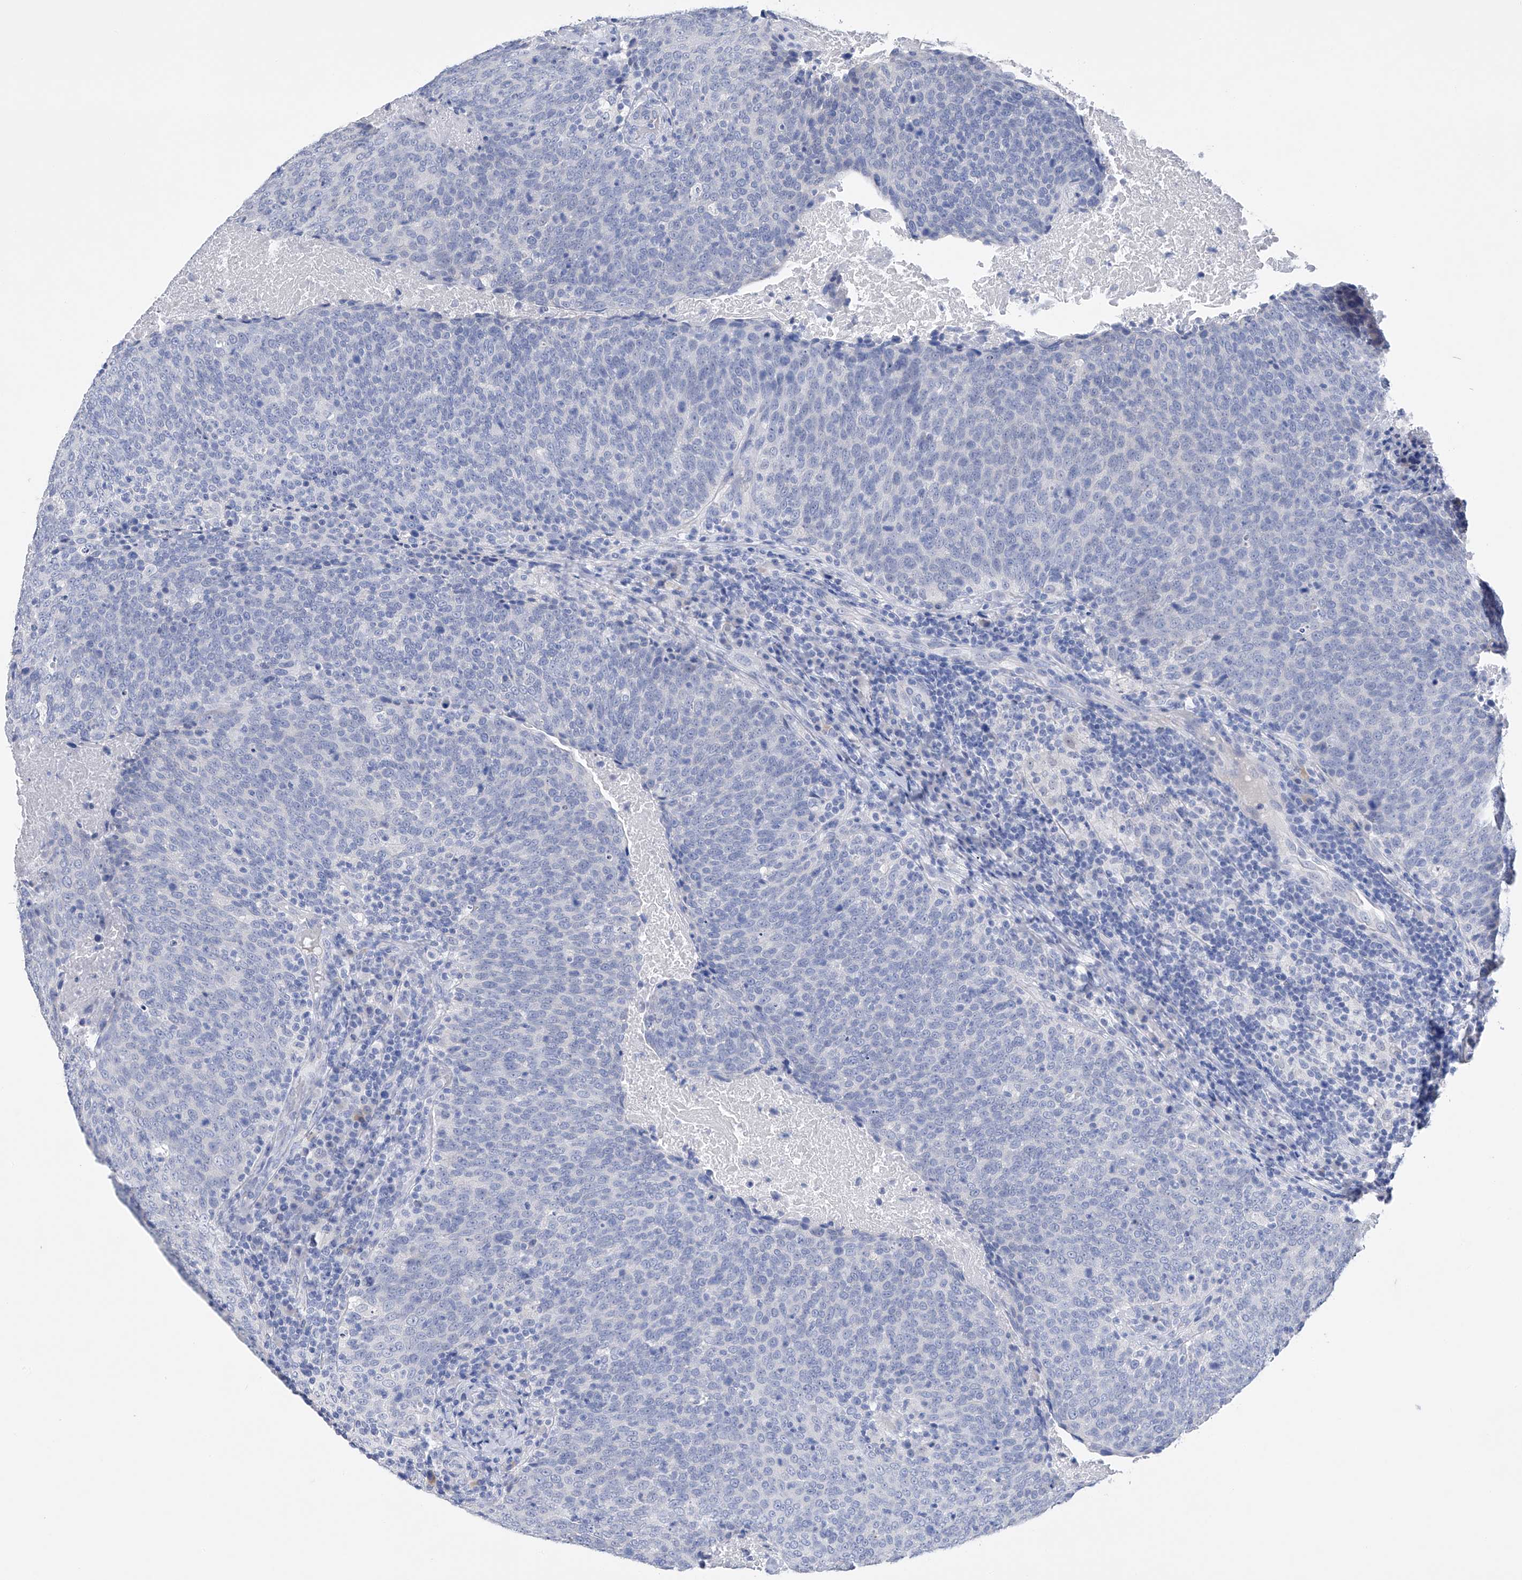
{"staining": {"intensity": "negative", "quantity": "none", "location": "none"}, "tissue": "head and neck cancer", "cell_type": "Tumor cells", "image_type": "cancer", "snomed": [{"axis": "morphology", "description": "Squamous cell carcinoma, NOS"}, {"axis": "morphology", "description": "Squamous cell carcinoma, metastatic, NOS"}, {"axis": "topography", "description": "Lymph node"}, {"axis": "topography", "description": "Head-Neck"}], "caption": "Immunohistochemistry (IHC) of head and neck cancer displays no expression in tumor cells.", "gene": "ADRA1A", "patient": {"sex": "male", "age": 62}}